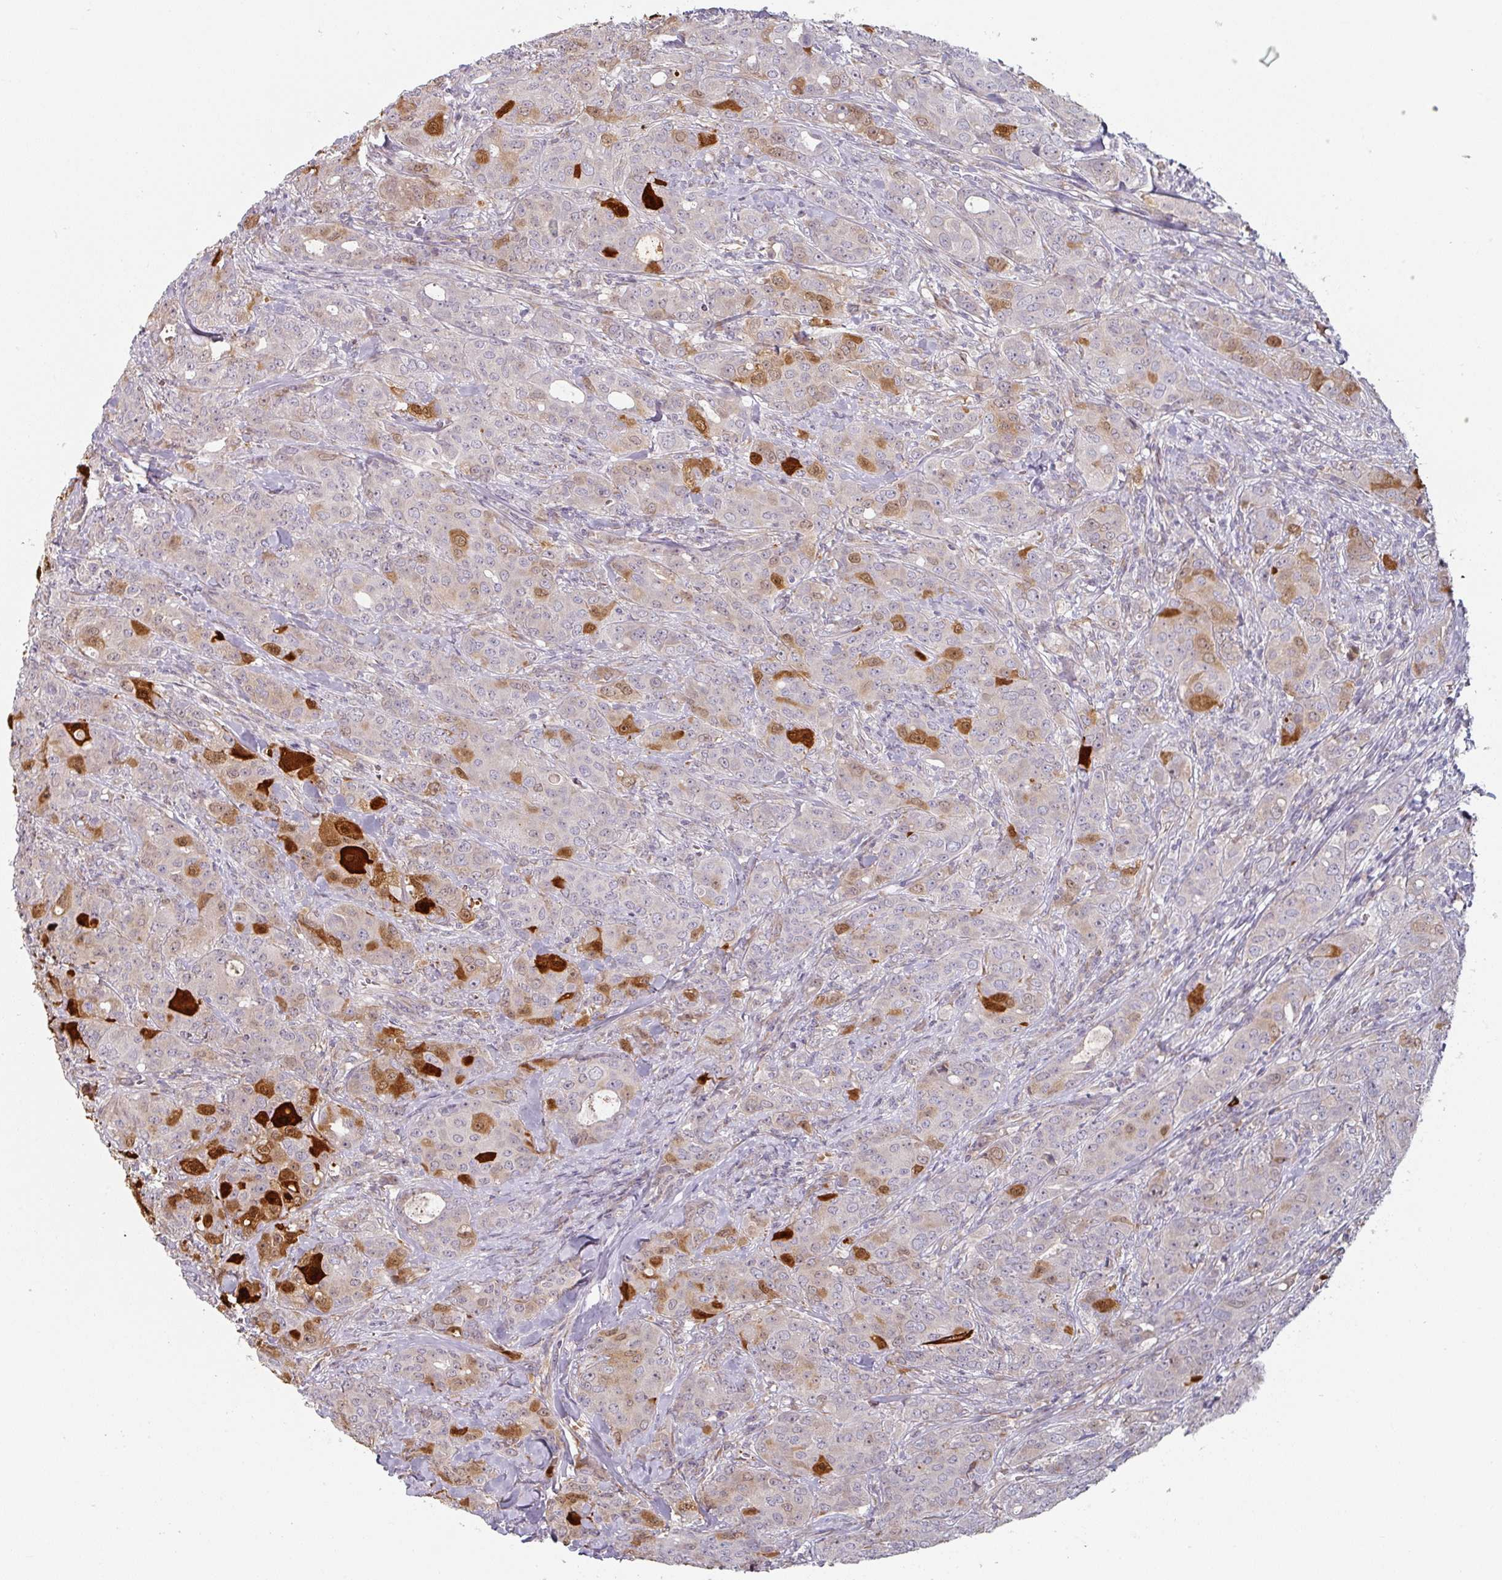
{"staining": {"intensity": "strong", "quantity": "<25%", "location": "cytoplasmic/membranous"}, "tissue": "breast cancer", "cell_type": "Tumor cells", "image_type": "cancer", "snomed": [{"axis": "morphology", "description": "Duct carcinoma"}, {"axis": "topography", "description": "Breast"}], "caption": "This is an image of immunohistochemistry staining of breast infiltrating ductal carcinoma, which shows strong staining in the cytoplasmic/membranous of tumor cells.", "gene": "CEP78", "patient": {"sex": "female", "age": 43}}